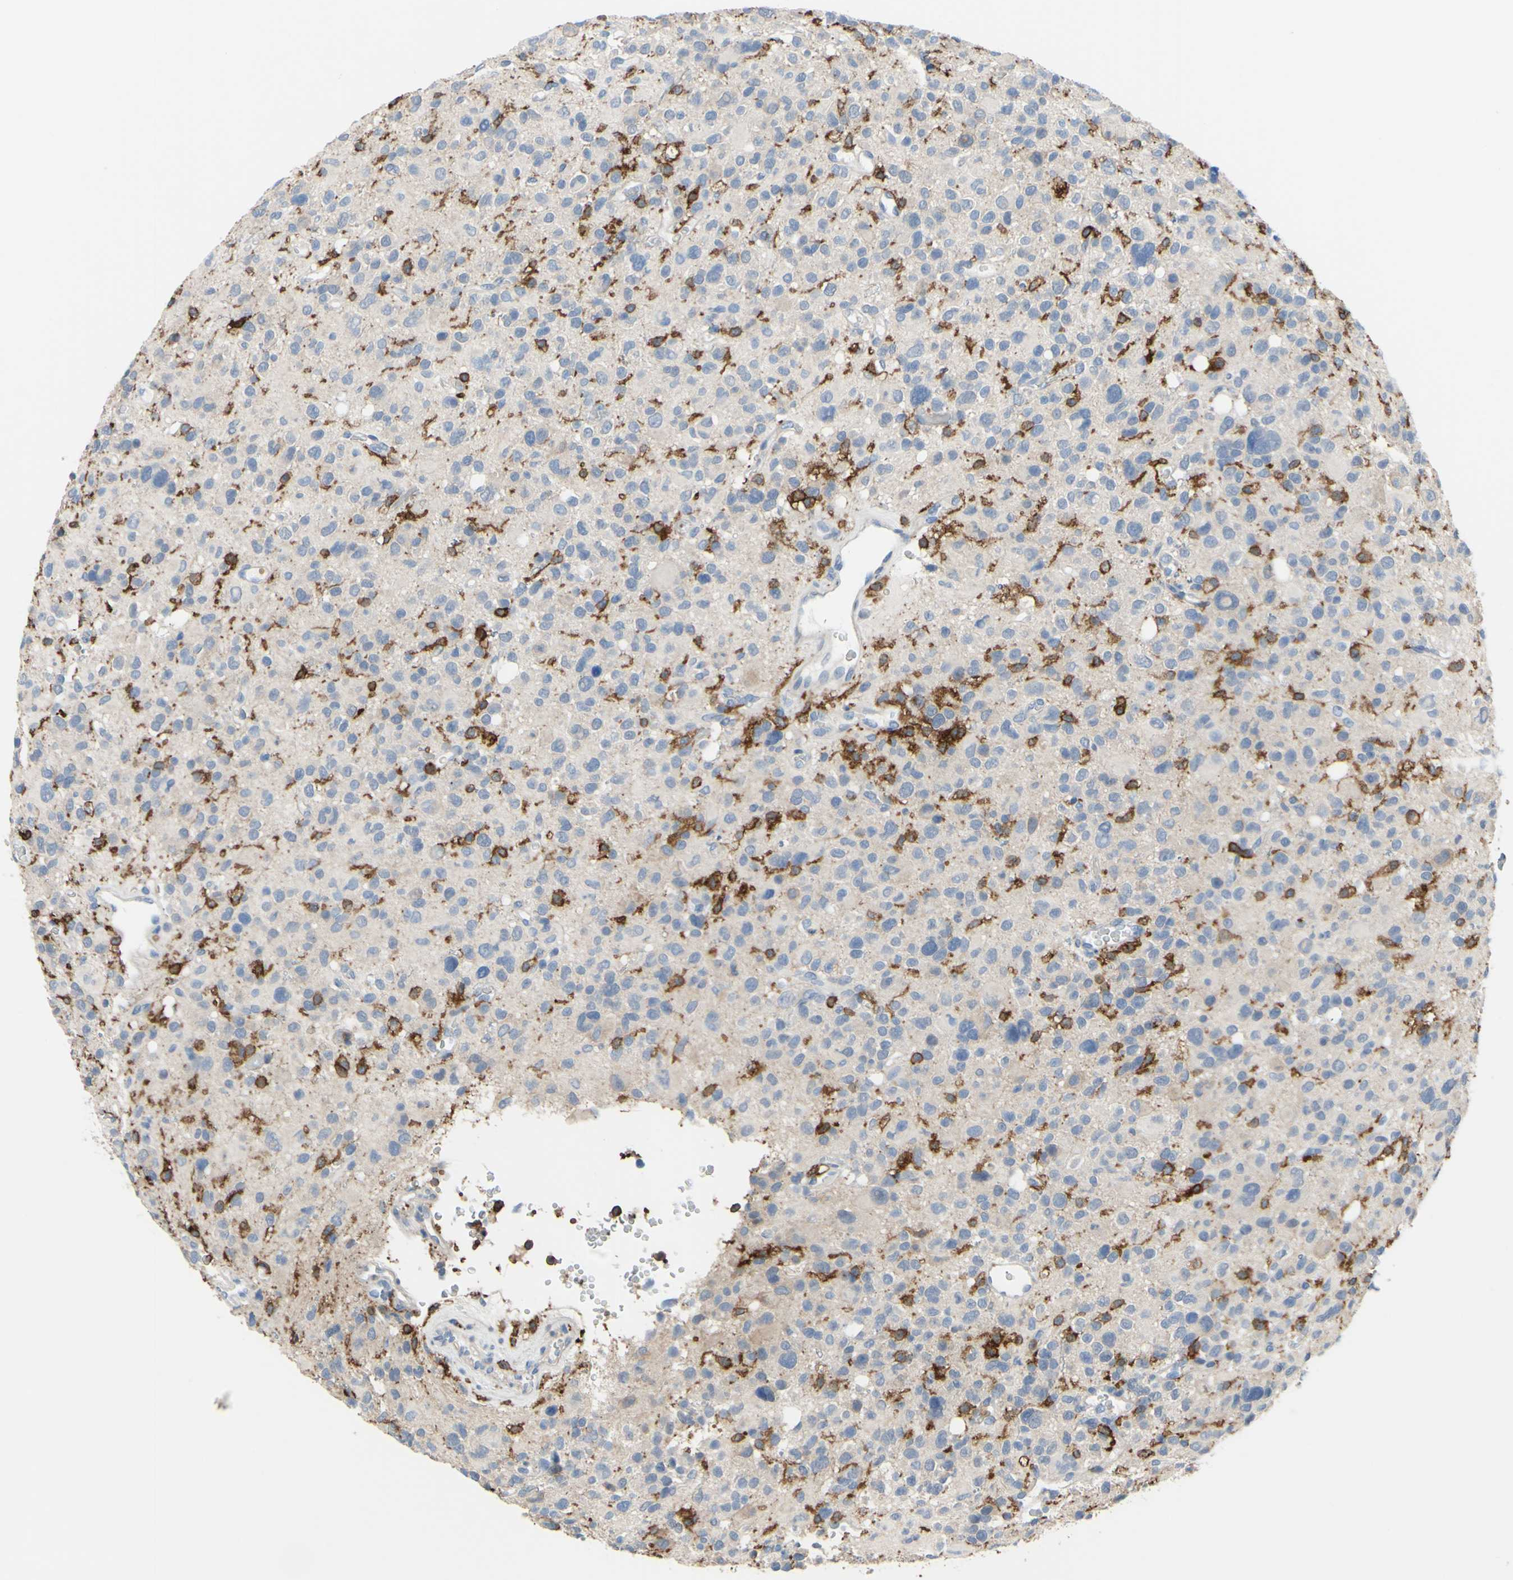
{"staining": {"intensity": "negative", "quantity": "none", "location": "none"}, "tissue": "glioma", "cell_type": "Tumor cells", "image_type": "cancer", "snomed": [{"axis": "morphology", "description": "Glioma, malignant, High grade"}, {"axis": "topography", "description": "Brain"}], "caption": "Tumor cells are negative for protein expression in human glioma.", "gene": "FCGR2A", "patient": {"sex": "male", "age": 48}}